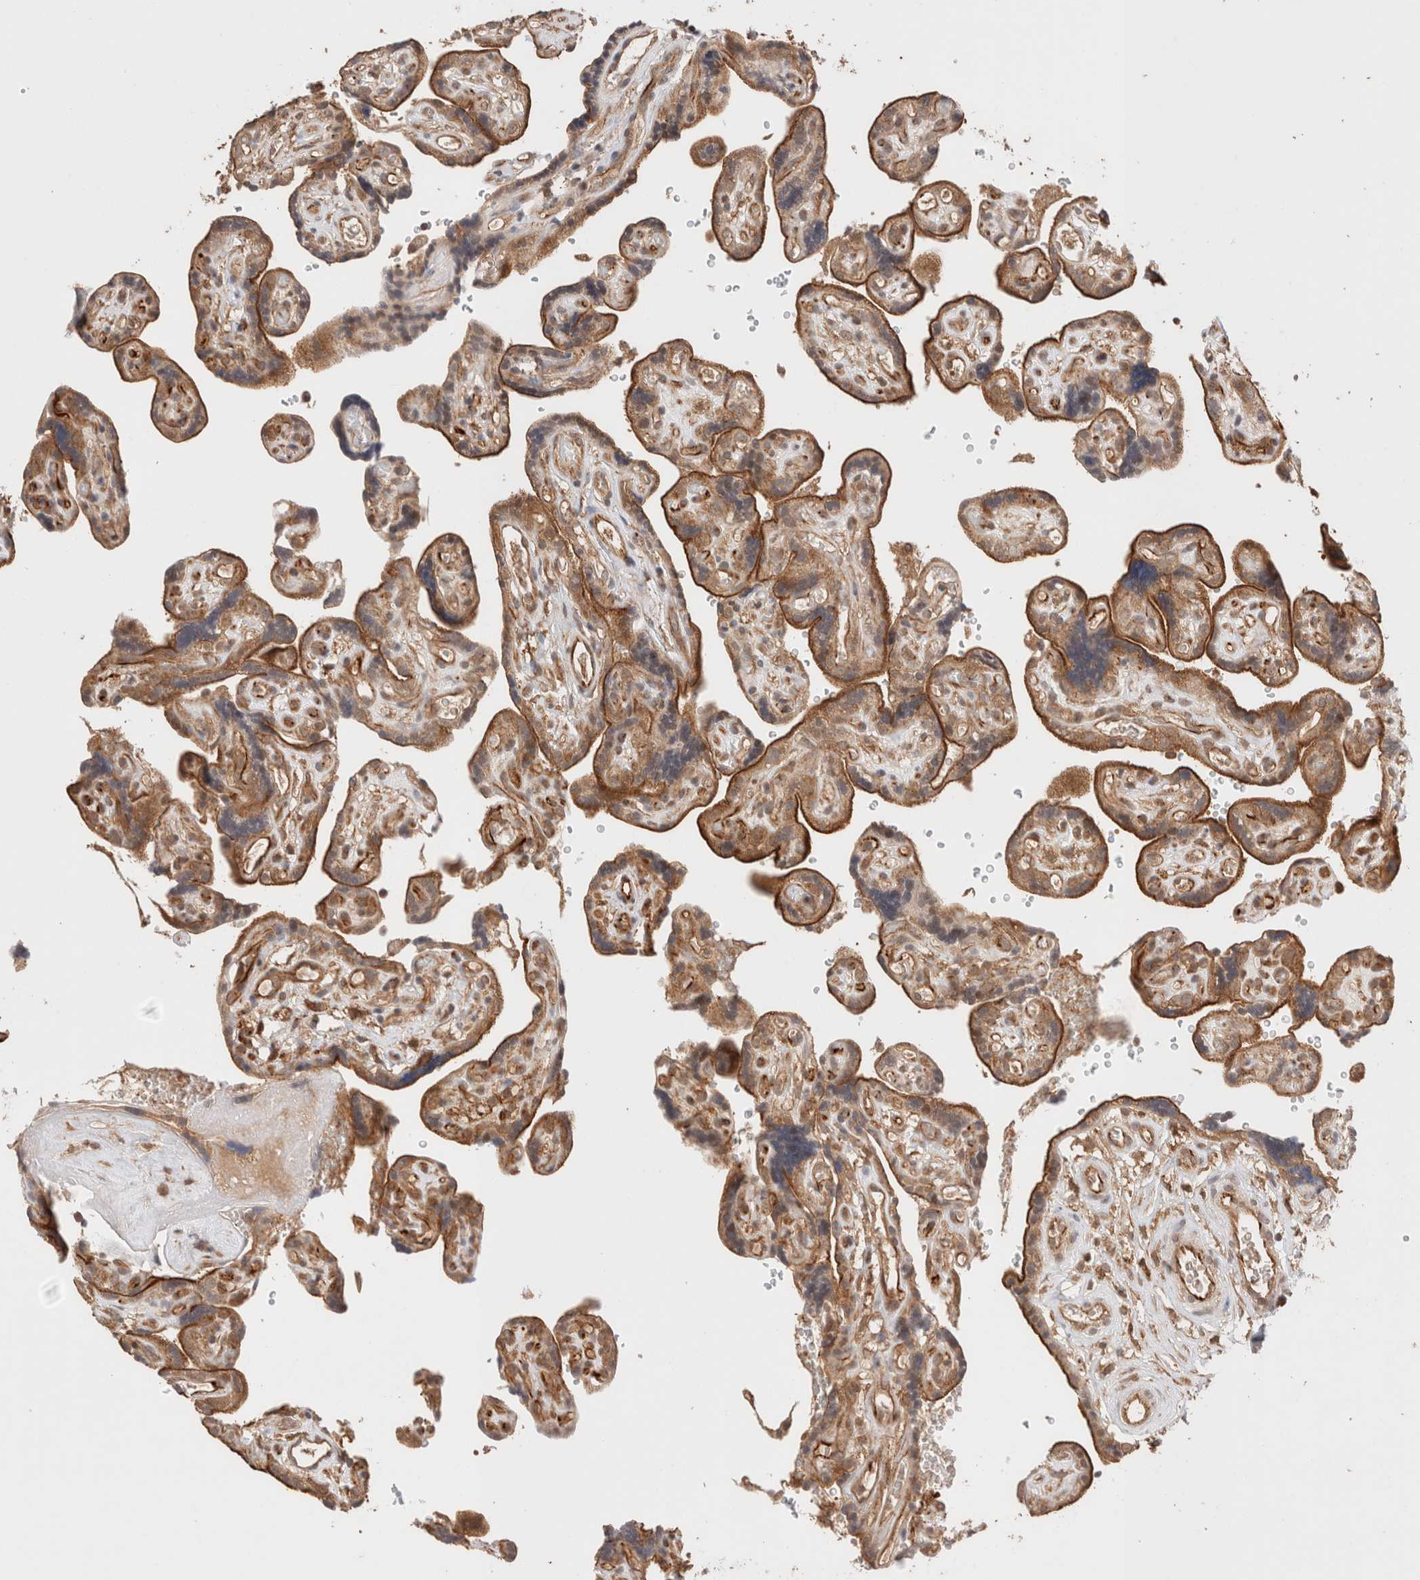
{"staining": {"intensity": "moderate", "quantity": ">75%", "location": "cytoplasmic/membranous"}, "tissue": "placenta", "cell_type": "Decidual cells", "image_type": "normal", "snomed": [{"axis": "morphology", "description": "Normal tissue, NOS"}, {"axis": "topography", "description": "Placenta"}], "caption": "Approximately >75% of decidual cells in benign human placenta display moderate cytoplasmic/membranous protein positivity as visualized by brown immunohistochemical staining.", "gene": "SIKE1", "patient": {"sex": "female", "age": 30}}